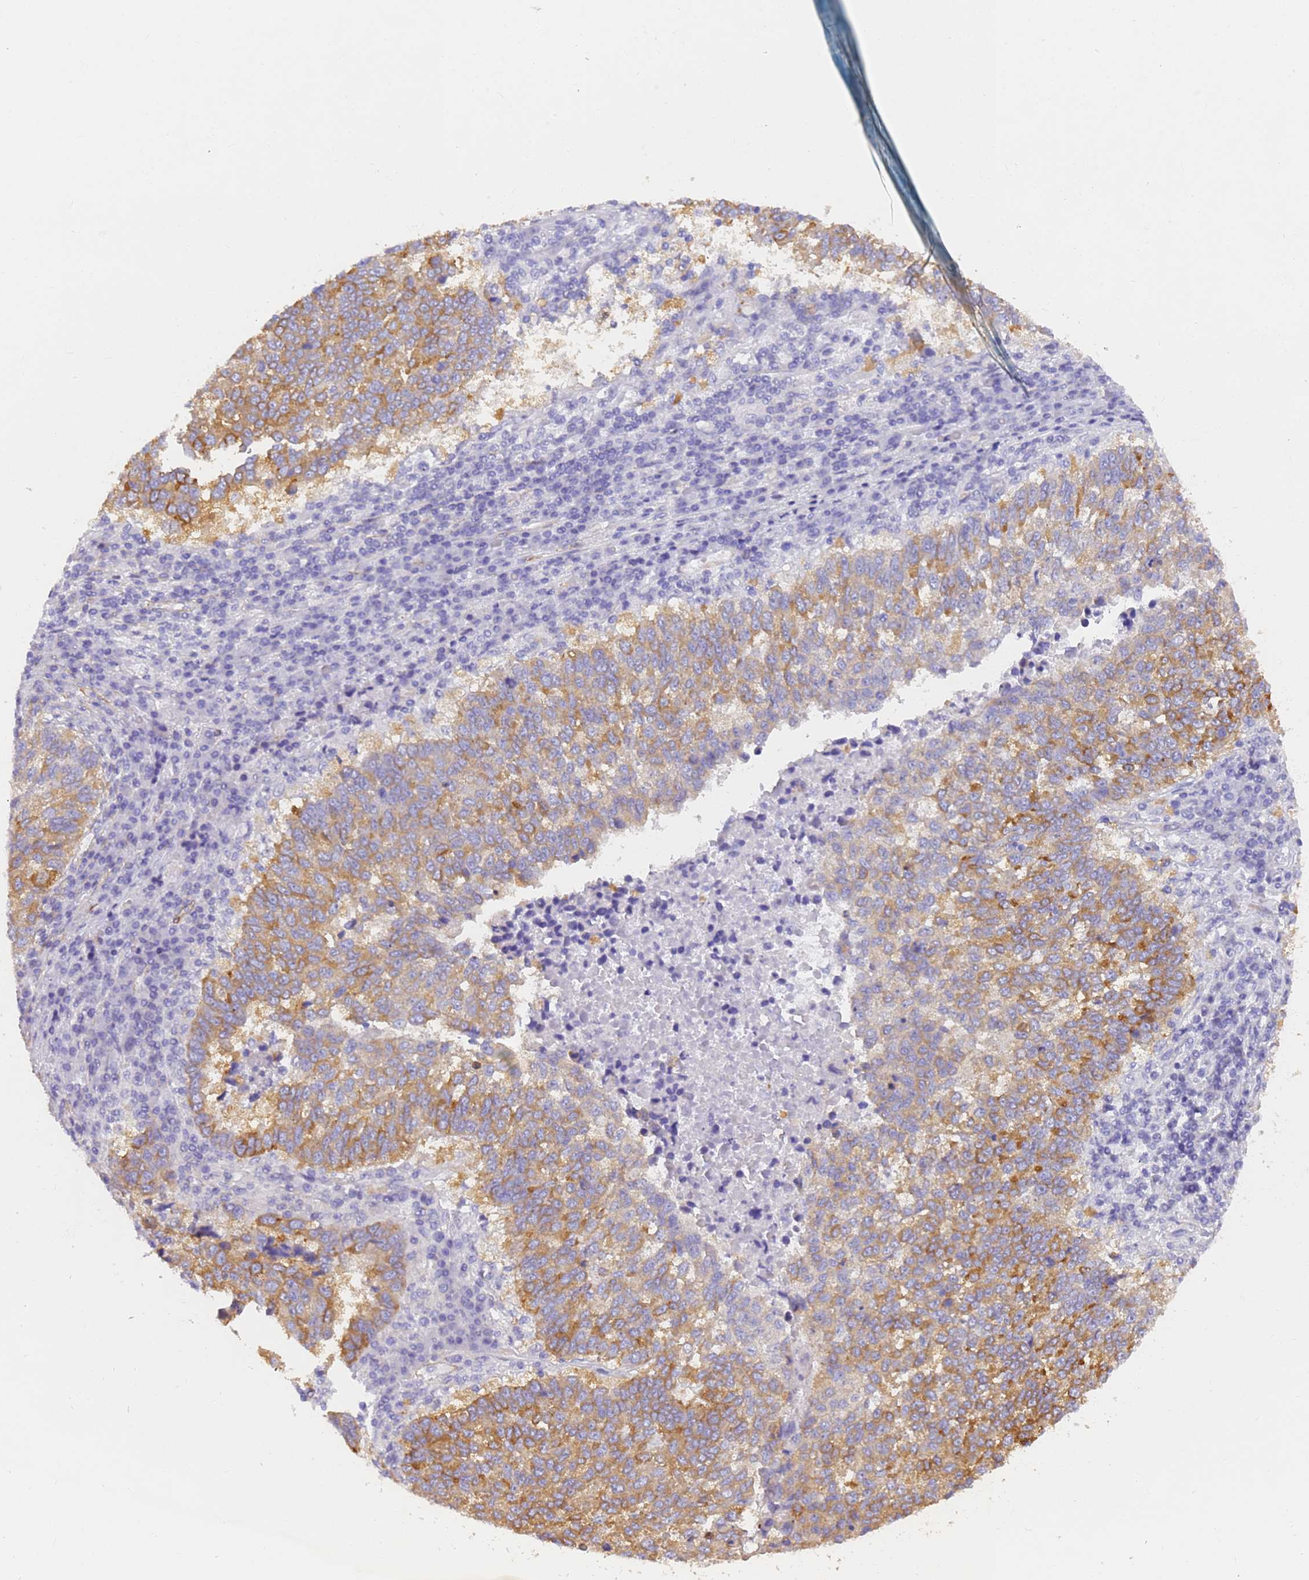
{"staining": {"intensity": "moderate", "quantity": ">75%", "location": "cytoplasmic/membranous"}, "tissue": "lung cancer", "cell_type": "Tumor cells", "image_type": "cancer", "snomed": [{"axis": "morphology", "description": "Squamous cell carcinoma, NOS"}, {"axis": "topography", "description": "Lung"}], "caption": "Protein staining of lung squamous cell carcinoma tissue exhibits moderate cytoplasmic/membranous expression in approximately >75% of tumor cells. The staining was performed using DAB (3,3'-diaminobenzidine), with brown indicating positive protein expression. Nuclei are stained blue with hematoxylin.", "gene": "MVB12A", "patient": {"sex": "male", "age": 73}}